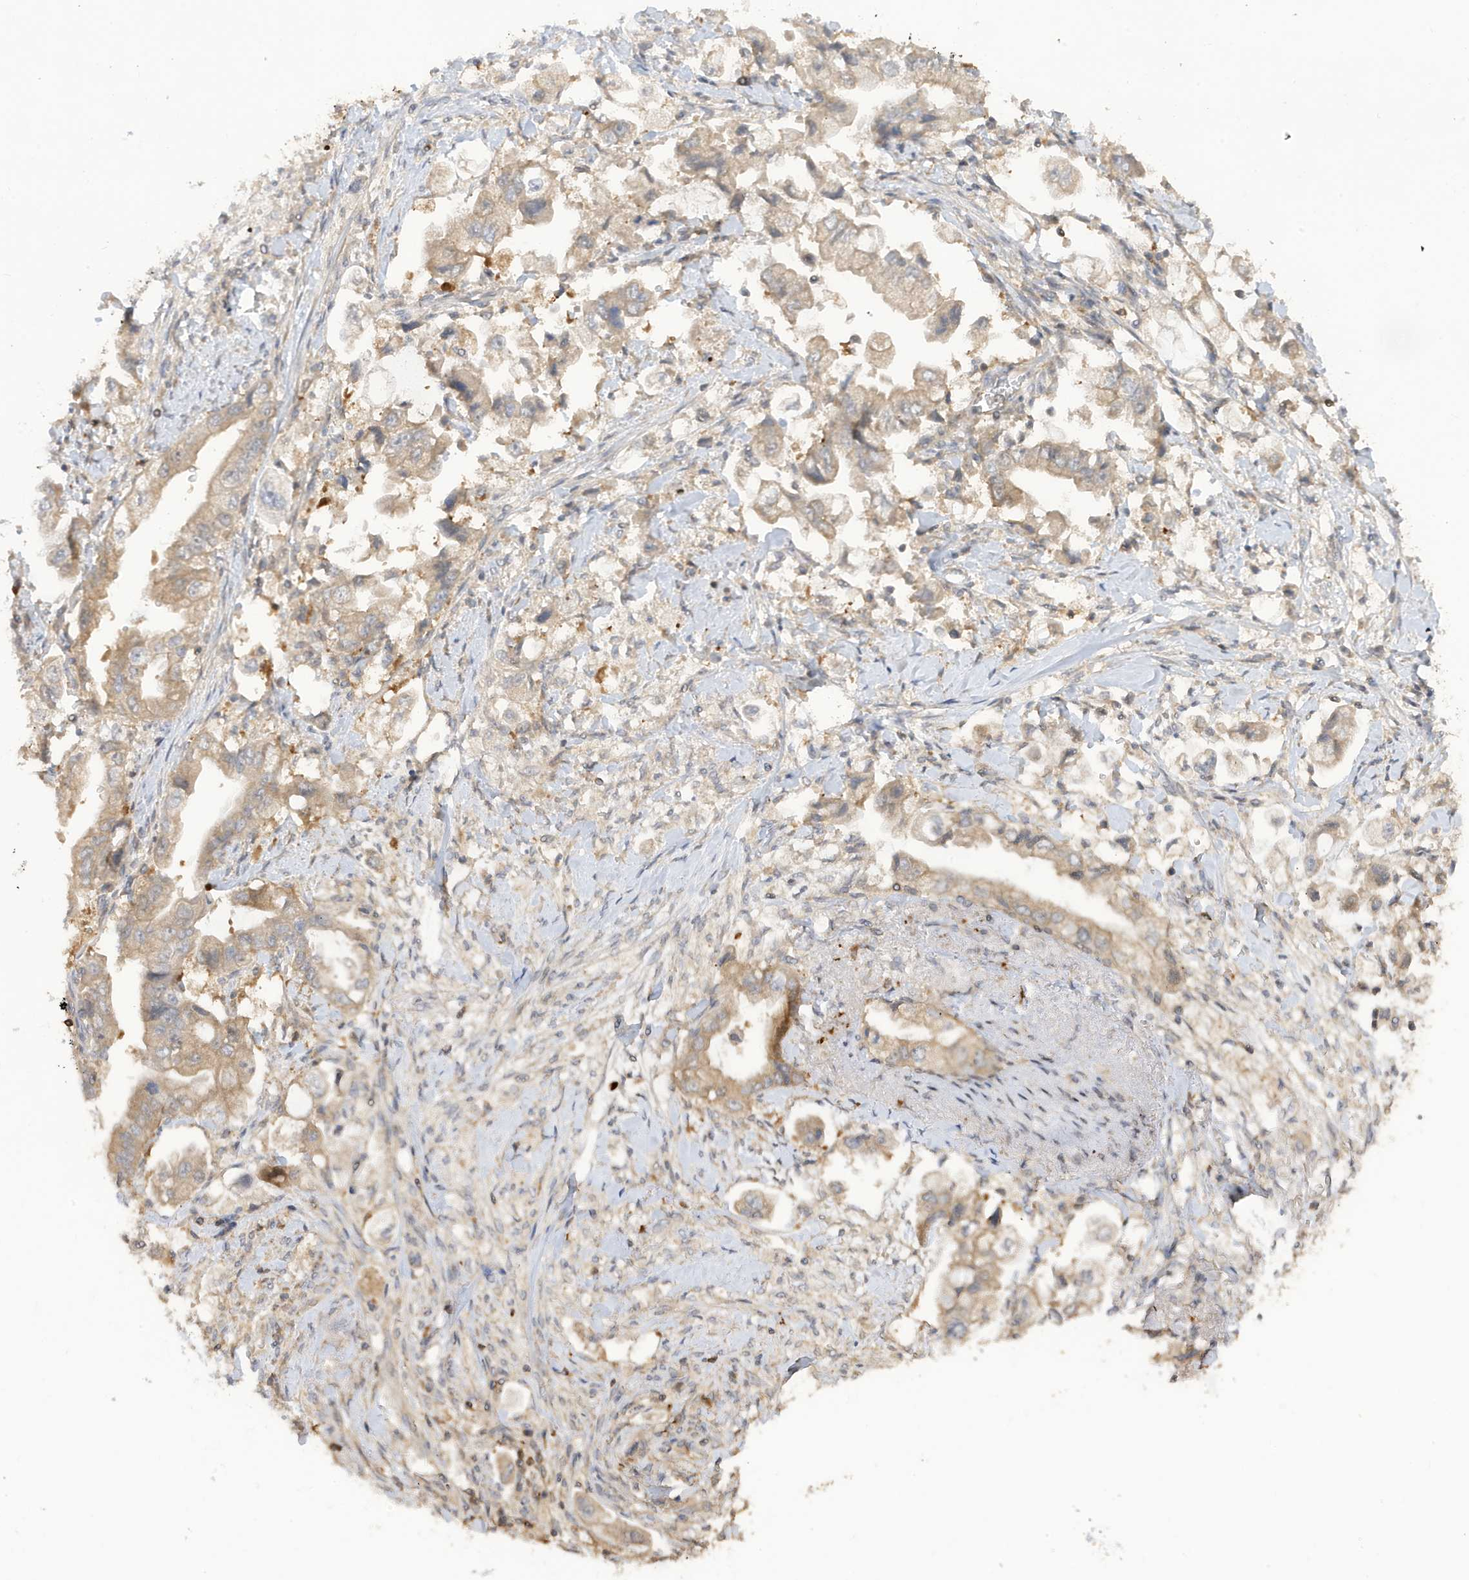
{"staining": {"intensity": "moderate", "quantity": ">75%", "location": "cytoplasmic/membranous"}, "tissue": "stomach cancer", "cell_type": "Tumor cells", "image_type": "cancer", "snomed": [{"axis": "morphology", "description": "Adenocarcinoma, NOS"}, {"axis": "topography", "description": "Stomach"}], "caption": "Stomach cancer was stained to show a protein in brown. There is medium levels of moderate cytoplasmic/membranous staining in approximately >75% of tumor cells.", "gene": "TAB3", "patient": {"sex": "male", "age": 62}}